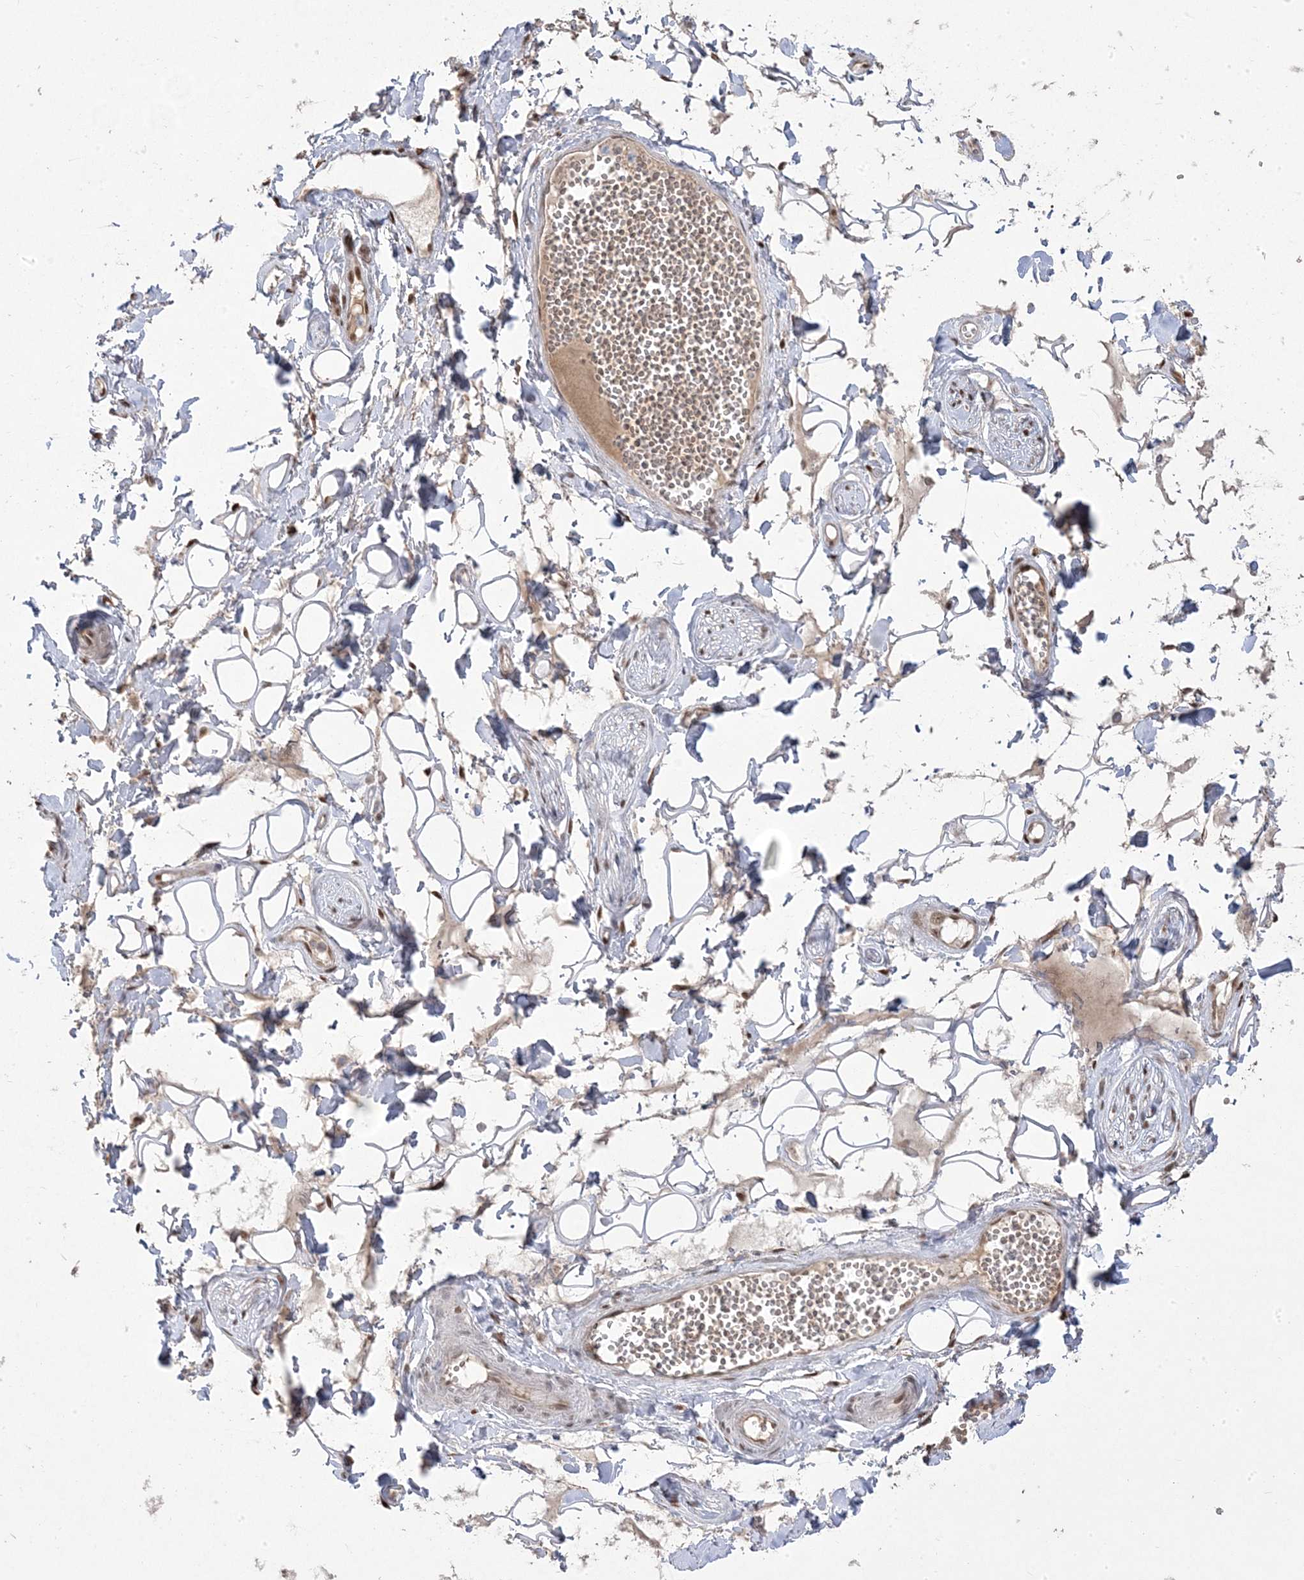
{"staining": {"intensity": "moderate", "quantity": "25%-75%", "location": "cytoplasmic/membranous,nuclear"}, "tissue": "adipose tissue", "cell_type": "Adipocytes", "image_type": "normal", "snomed": [{"axis": "morphology", "description": "Normal tissue, NOS"}, {"axis": "morphology", "description": "Inflammation, NOS"}, {"axis": "topography", "description": "Salivary gland"}, {"axis": "topography", "description": "Peripheral nerve tissue"}], "caption": "Adipose tissue stained for a protein (brown) reveals moderate cytoplasmic/membranous,nuclear positive expression in approximately 25%-75% of adipocytes.", "gene": "PPOX", "patient": {"sex": "female", "age": 75}}